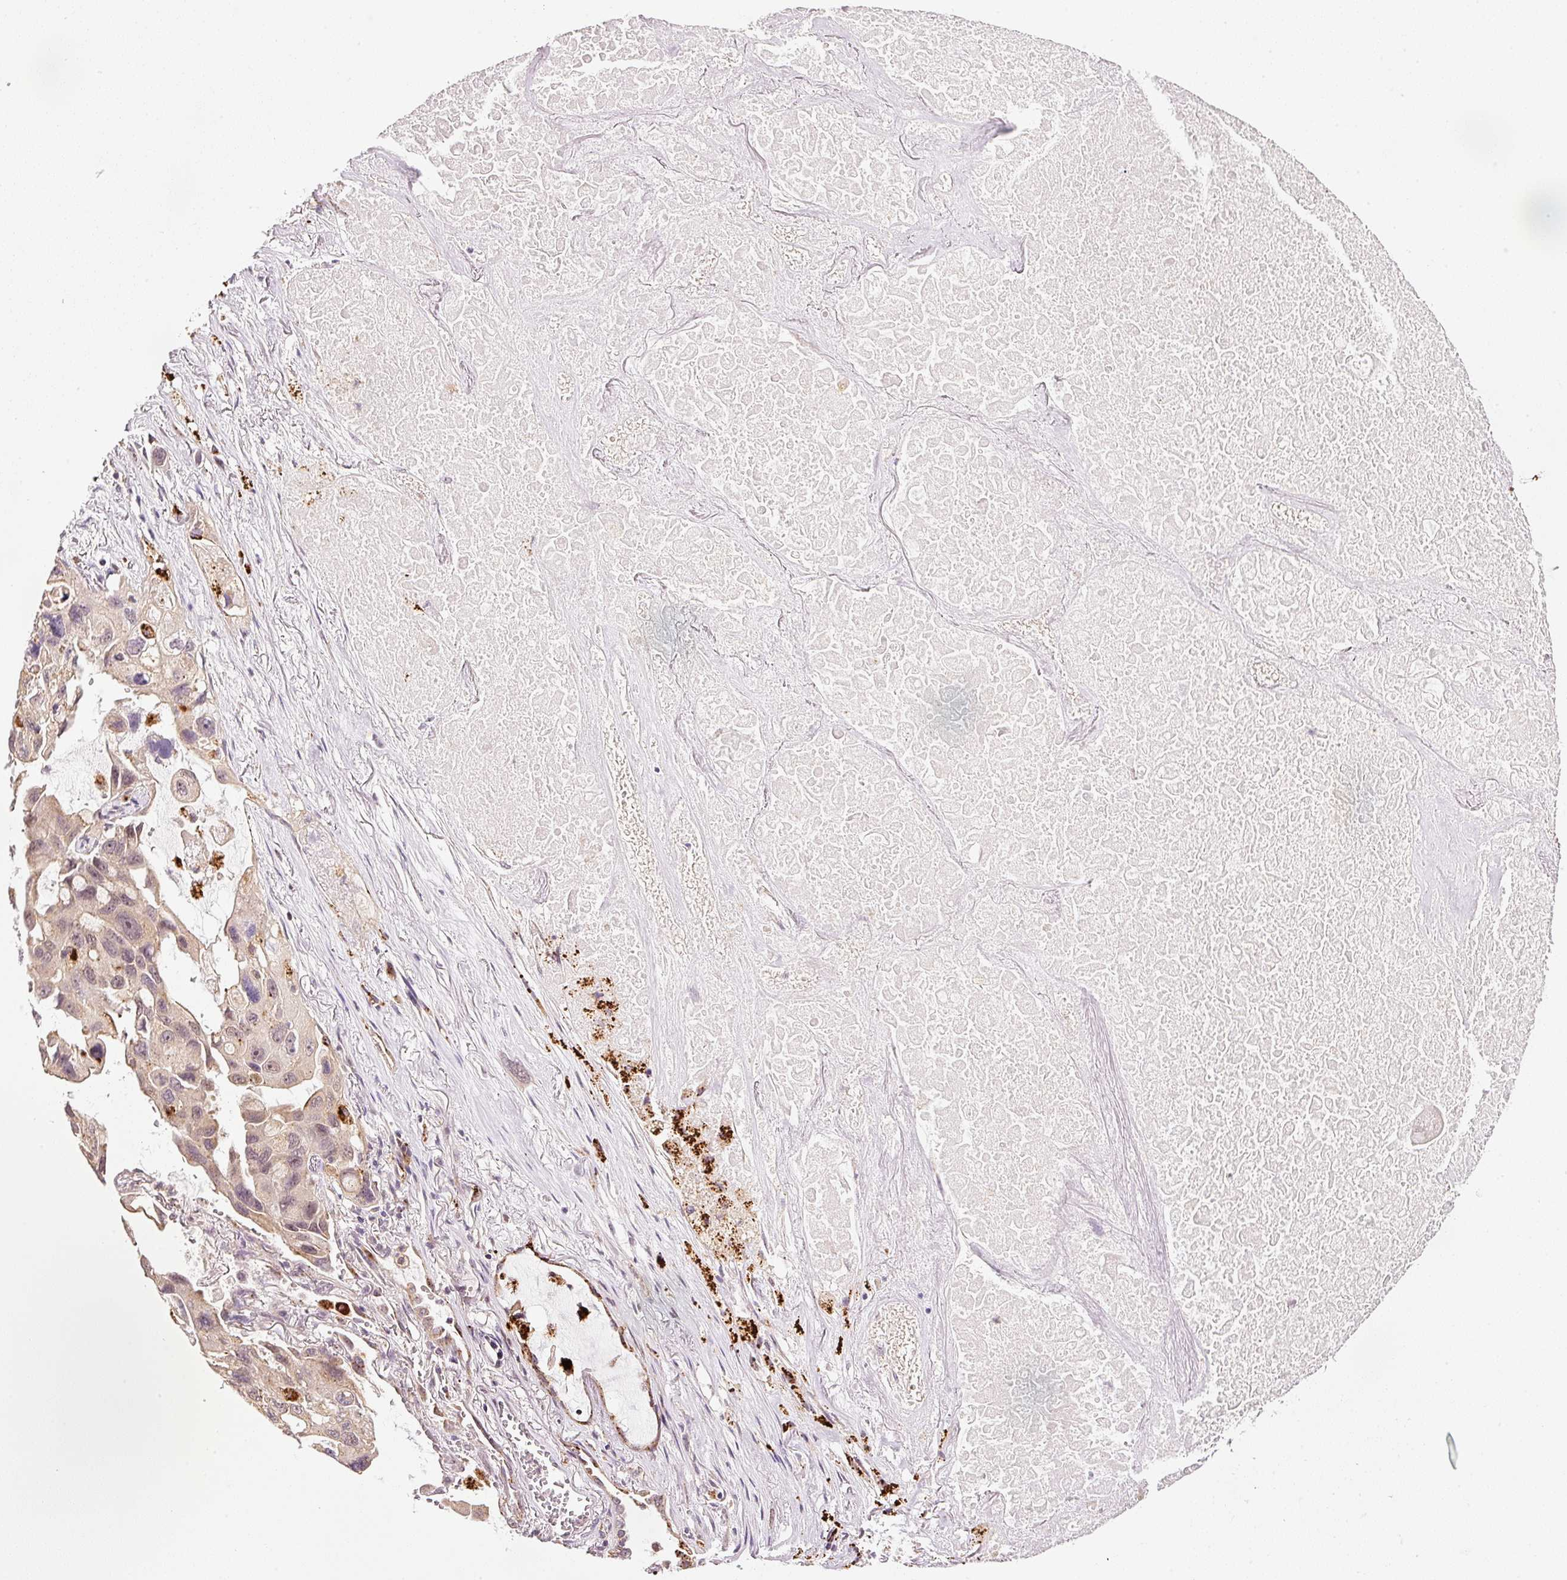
{"staining": {"intensity": "weak", "quantity": "25%-75%", "location": "cytoplasmic/membranous"}, "tissue": "lung cancer", "cell_type": "Tumor cells", "image_type": "cancer", "snomed": [{"axis": "morphology", "description": "Squamous cell carcinoma, NOS"}, {"axis": "topography", "description": "Lung"}], "caption": "Protein expression analysis of squamous cell carcinoma (lung) demonstrates weak cytoplasmic/membranous positivity in about 25%-75% of tumor cells. (DAB (3,3'-diaminobenzidine) IHC, brown staining for protein, blue staining for nuclei).", "gene": "ZNF639", "patient": {"sex": "female", "age": 73}}